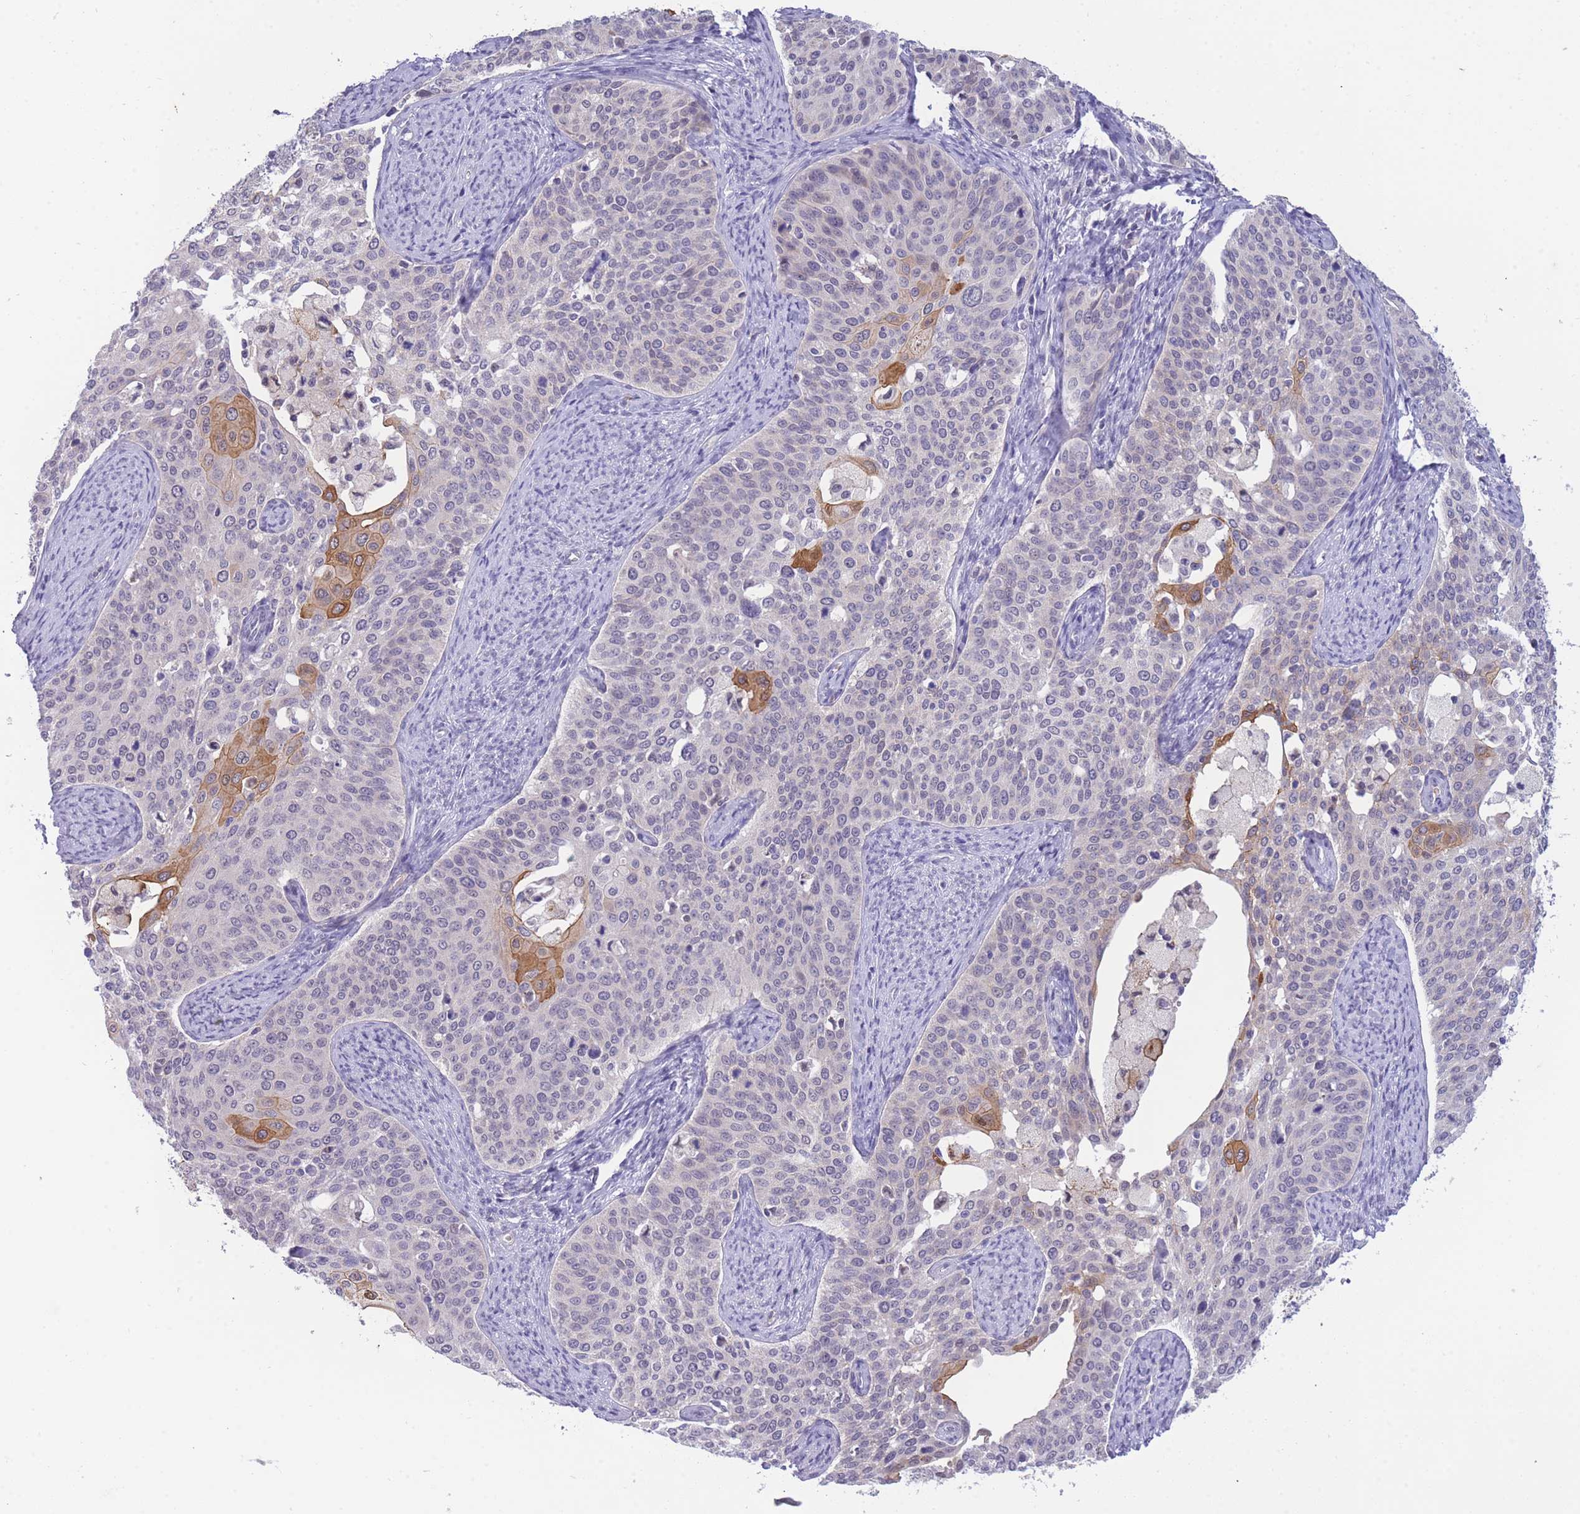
{"staining": {"intensity": "moderate", "quantity": "<25%", "location": "cytoplasmic/membranous"}, "tissue": "cervical cancer", "cell_type": "Tumor cells", "image_type": "cancer", "snomed": [{"axis": "morphology", "description": "Squamous cell carcinoma, NOS"}, {"axis": "topography", "description": "Cervix"}], "caption": "This image shows cervical cancer (squamous cell carcinoma) stained with immunohistochemistry (IHC) to label a protein in brown. The cytoplasmic/membranous of tumor cells show moderate positivity for the protein. Nuclei are counter-stained blue.", "gene": "GOLGA6L25", "patient": {"sex": "female", "age": 44}}